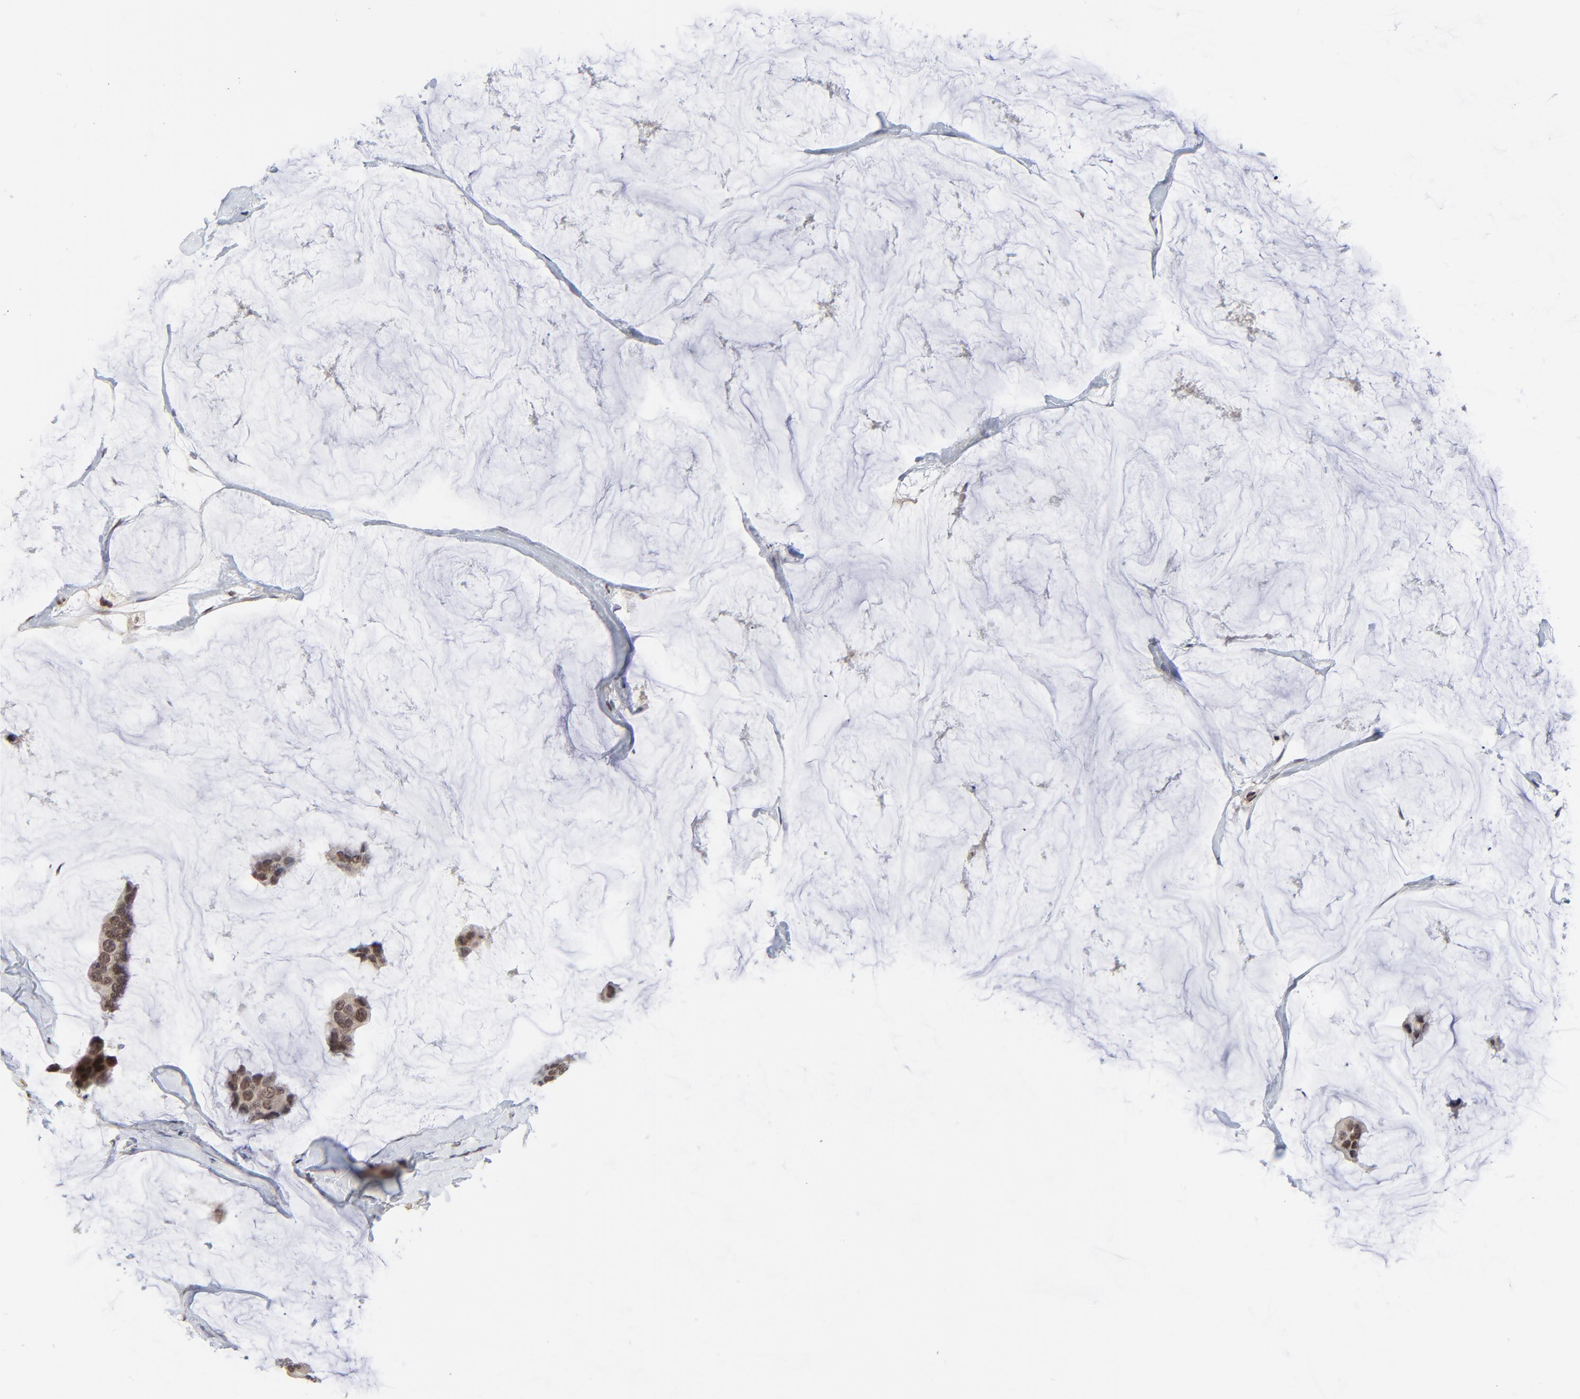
{"staining": {"intensity": "moderate", "quantity": ">75%", "location": "cytoplasmic/membranous,nuclear"}, "tissue": "breast cancer", "cell_type": "Tumor cells", "image_type": "cancer", "snomed": [{"axis": "morphology", "description": "Normal tissue, NOS"}, {"axis": "morphology", "description": "Duct carcinoma"}, {"axis": "topography", "description": "Breast"}], "caption": "Brown immunohistochemical staining in breast cancer reveals moderate cytoplasmic/membranous and nuclear positivity in approximately >75% of tumor cells. (DAB IHC with brightfield microscopy, high magnification).", "gene": "CASP10", "patient": {"sex": "female", "age": 50}}